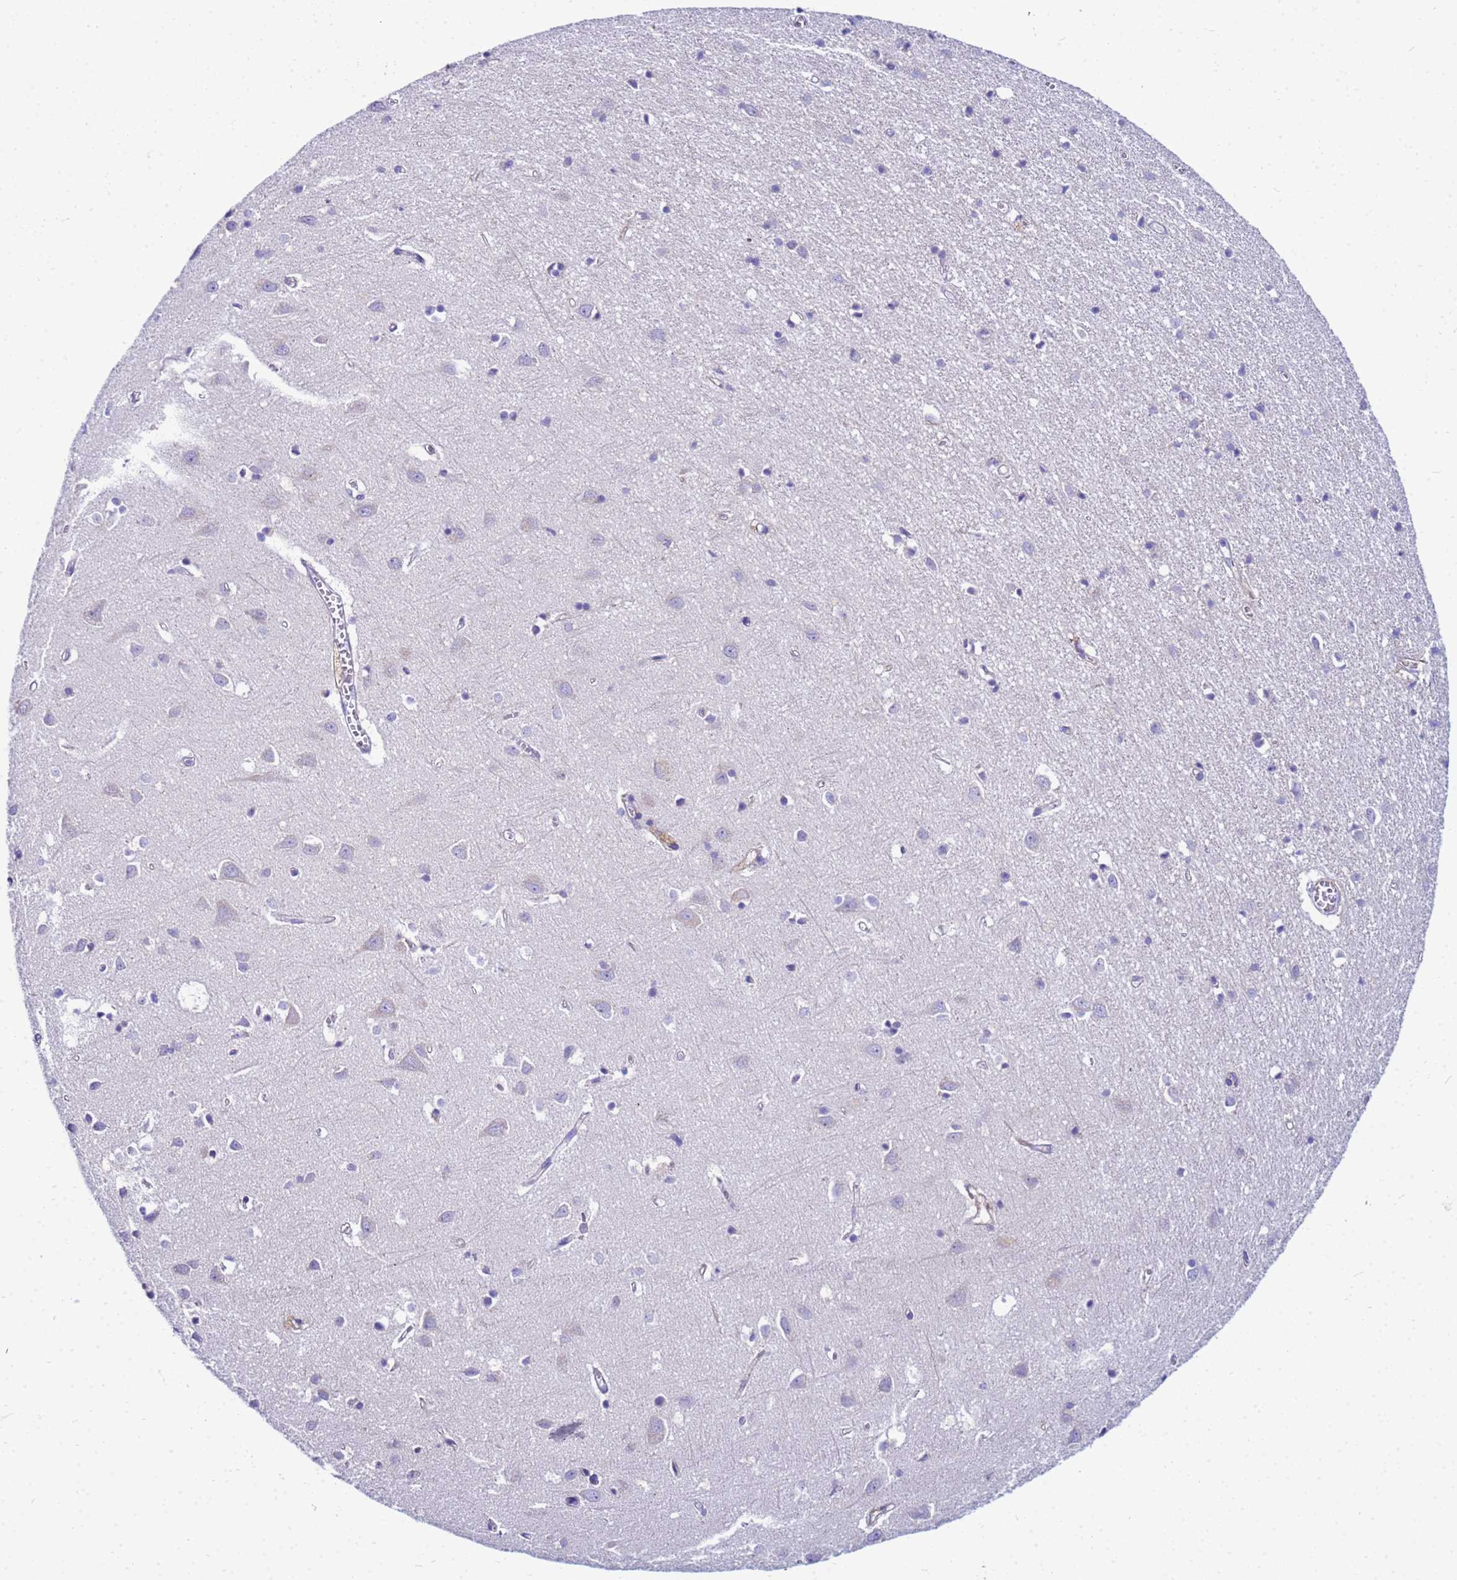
{"staining": {"intensity": "negative", "quantity": "none", "location": "none"}, "tissue": "cerebral cortex", "cell_type": "Endothelial cells", "image_type": "normal", "snomed": [{"axis": "morphology", "description": "Normal tissue, NOS"}, {"axis": "topography", "description": "Cerebral cortex"}], "caption": "High power microscopy histopathology image of an IHC photomicrograph of normal cerebral cortex, revealing no significant staining in endothelial cells.", "gene": "UBXN2B", "patient": {"sex": "female", "age": 64}}